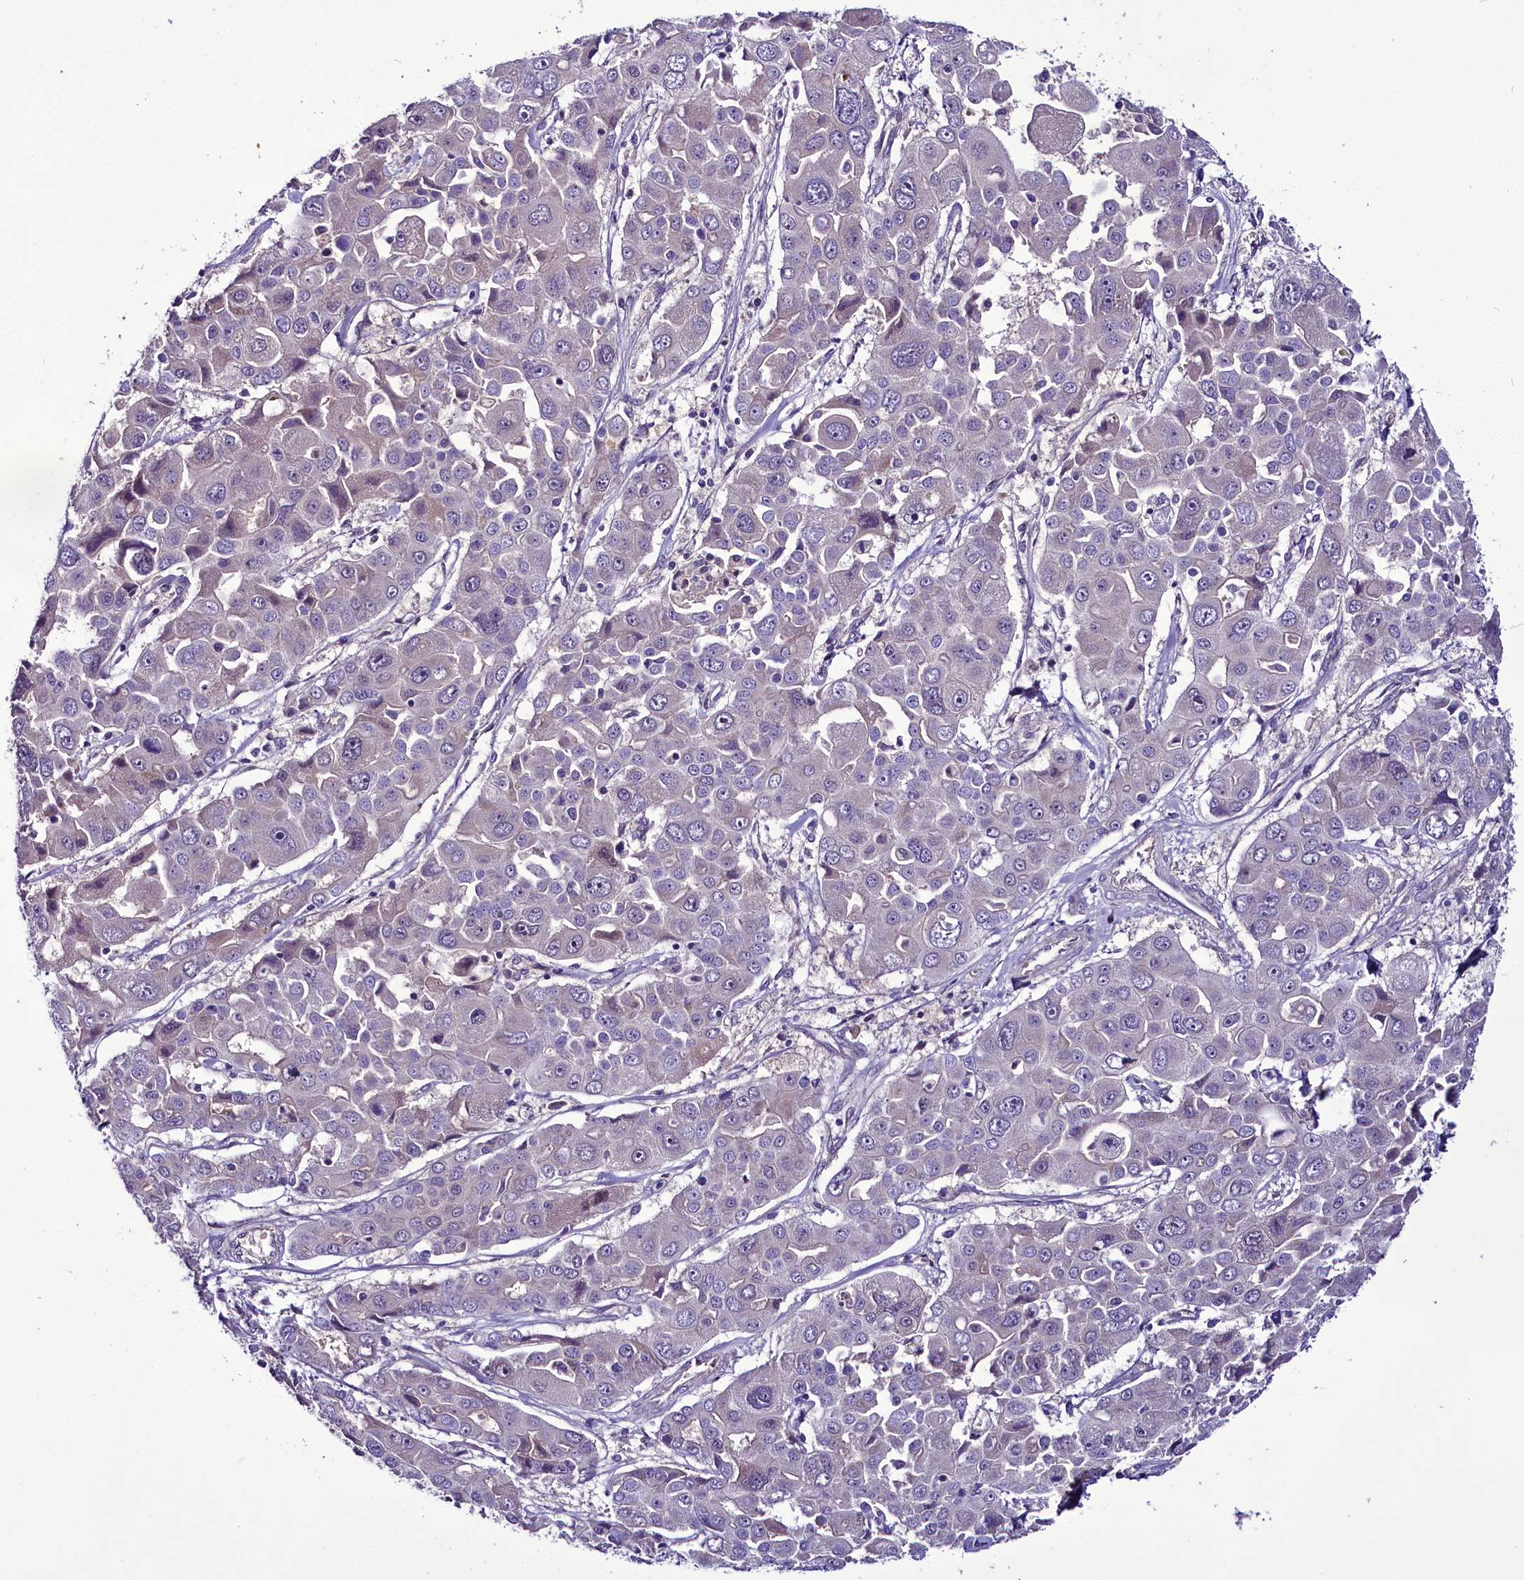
{"staining": {"intensity": "negative", "quantity": "none", "location": "none"}, "tissue": "liver cancer", "cell_type": "Tumor cells", "image_type": "cancer", "snomed": [{"axis": "morphology", "description": "Cholangiocarcinoma"}, {"axis": "topography", "description": "Liver"}], "caption": "Immunohistochemistry micrograph of cholangiocarcinoma (liver) stained for a protein (brown), which exhibits no positivity in tumor cells.", "gene": "C9orf40", "patient": {"sex": "male", "age": 67}}